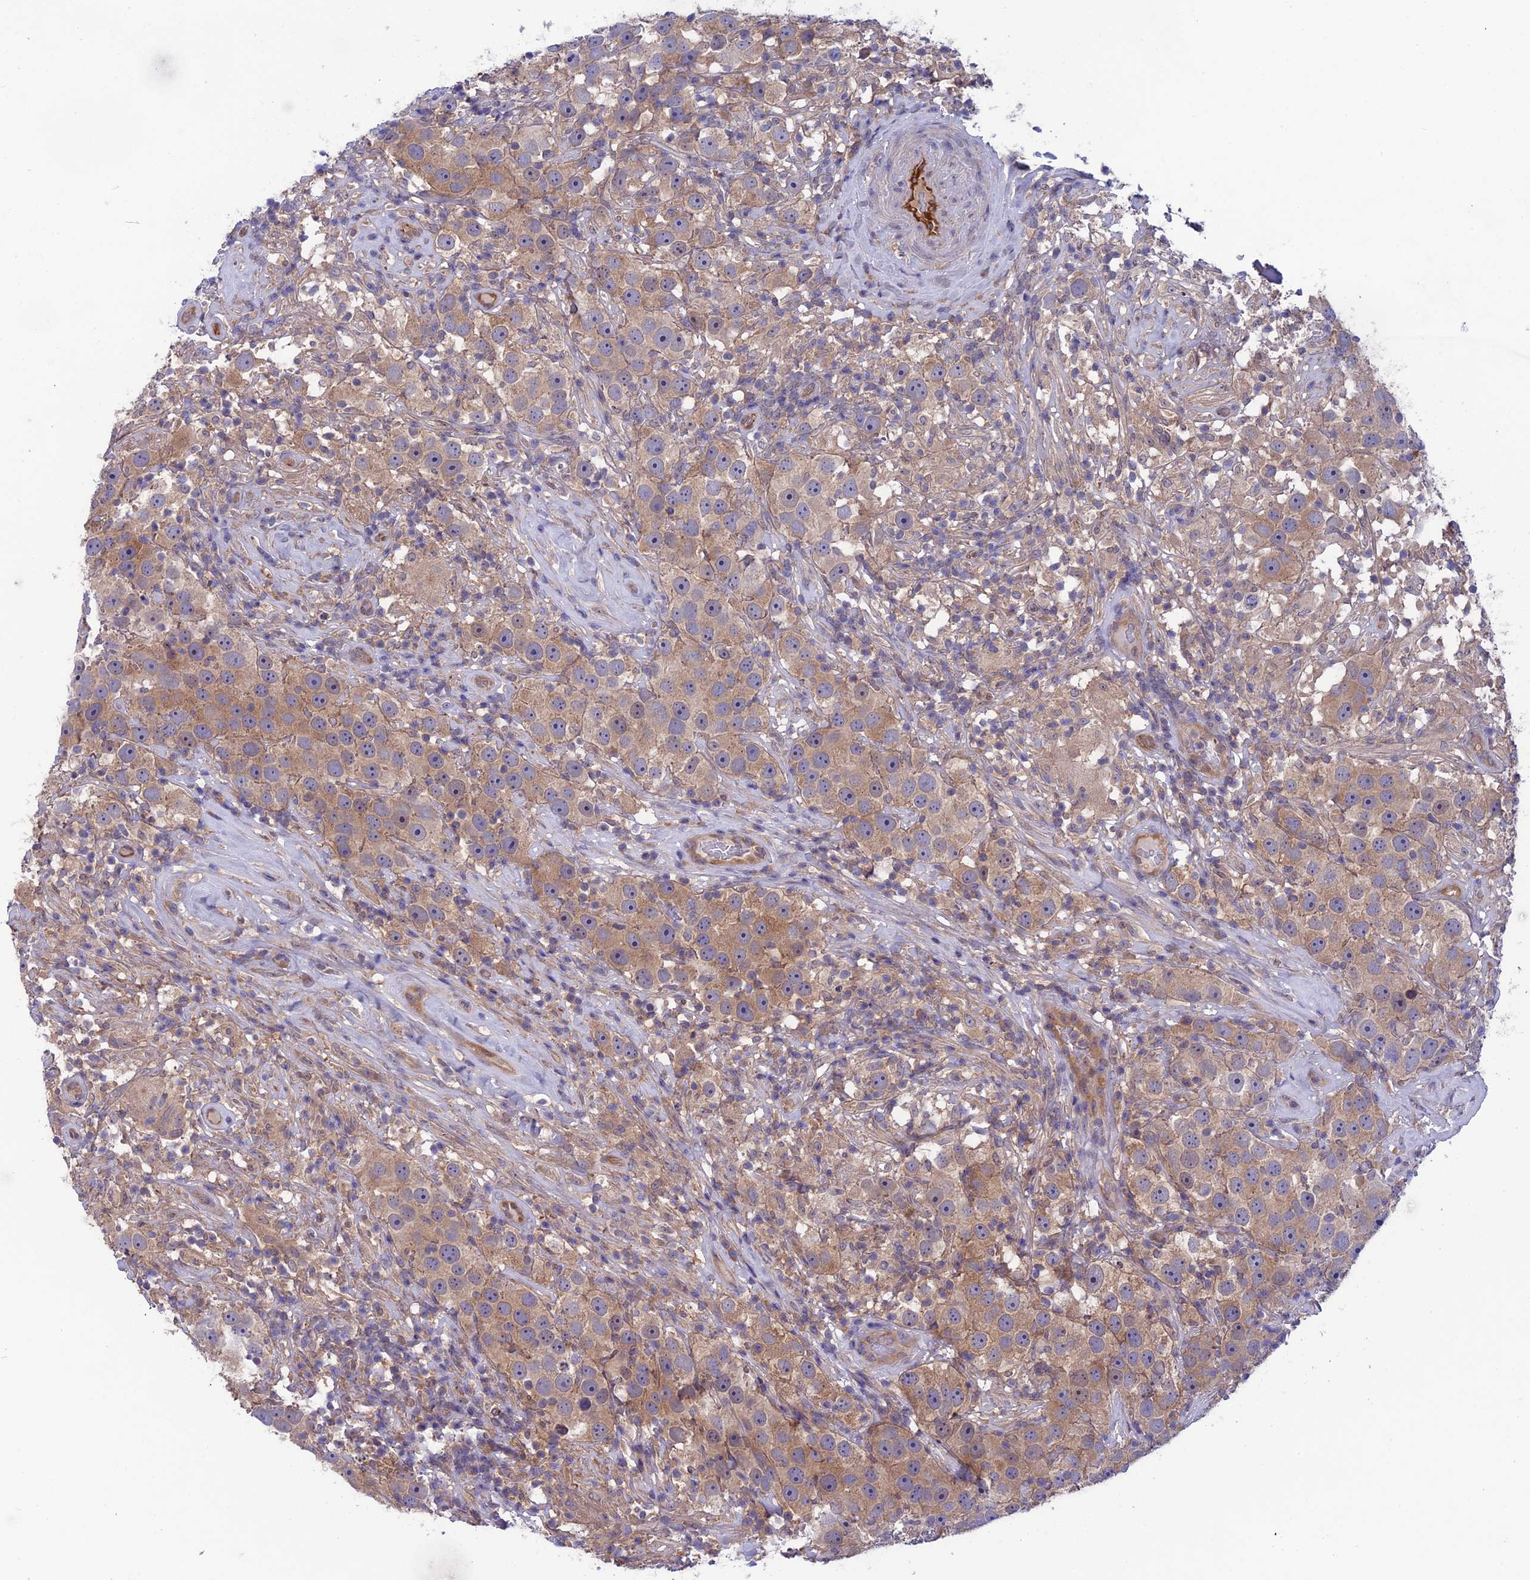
{"staining": {"intensity": "weak", "quantity": ">75%", "location": "cytoplasmic/membranous"}, "tissue": "testis cancer", "cell_type": "Tumor cells", "image_type": "cancer", "snomed": [{"axis": "morphology", "description": "Seminoma, NOS"}, {"axis": "topography", "description": "Testis"}], "caption": "The photomicrograph demonstrates staining of testis cancer (seminoma), revealing weak cytoplasmic/membranous protein staining (brown color) within tumor cells.", "gene": "MAST2", "patient": {"sex": "male", "age": 49}}